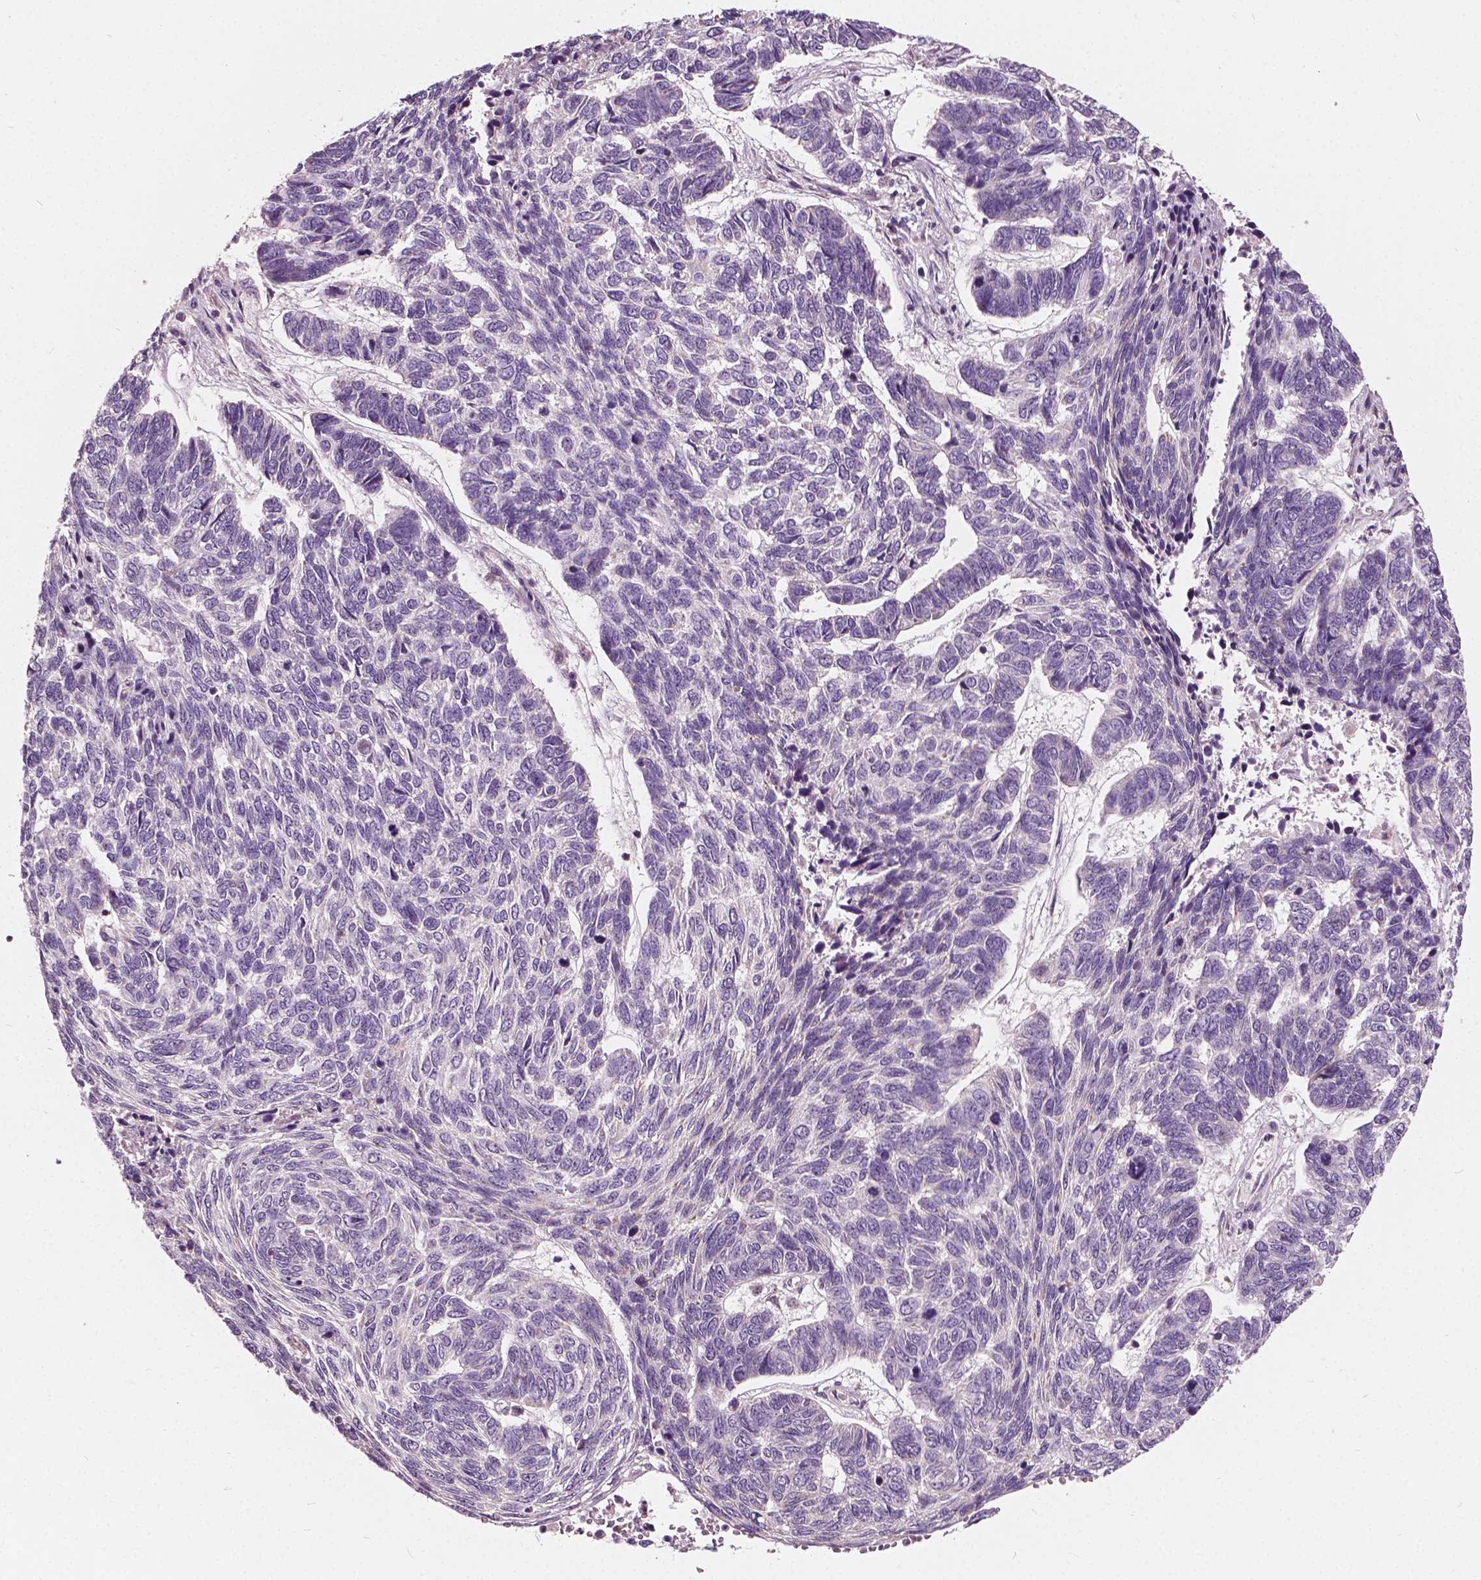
{"staining": {"intensity": "negative", "quantity": "none", "location": "none"}, "tissue": "skin cancer", "cell_type": "Tumor cells", "image_type": "cancer", "snomed": [{"axis": "morphology", "description": "Basal cell carcinoma"}, {"axis": "topography", "description": "Skin"}], "caption": "Human skin cancer (basal cell carcinoma) stained for a protein using IHC displays no positivity in tumor cells.", "gene": "ODF3L2", "patient": {"sex": "female", "age": 65}}